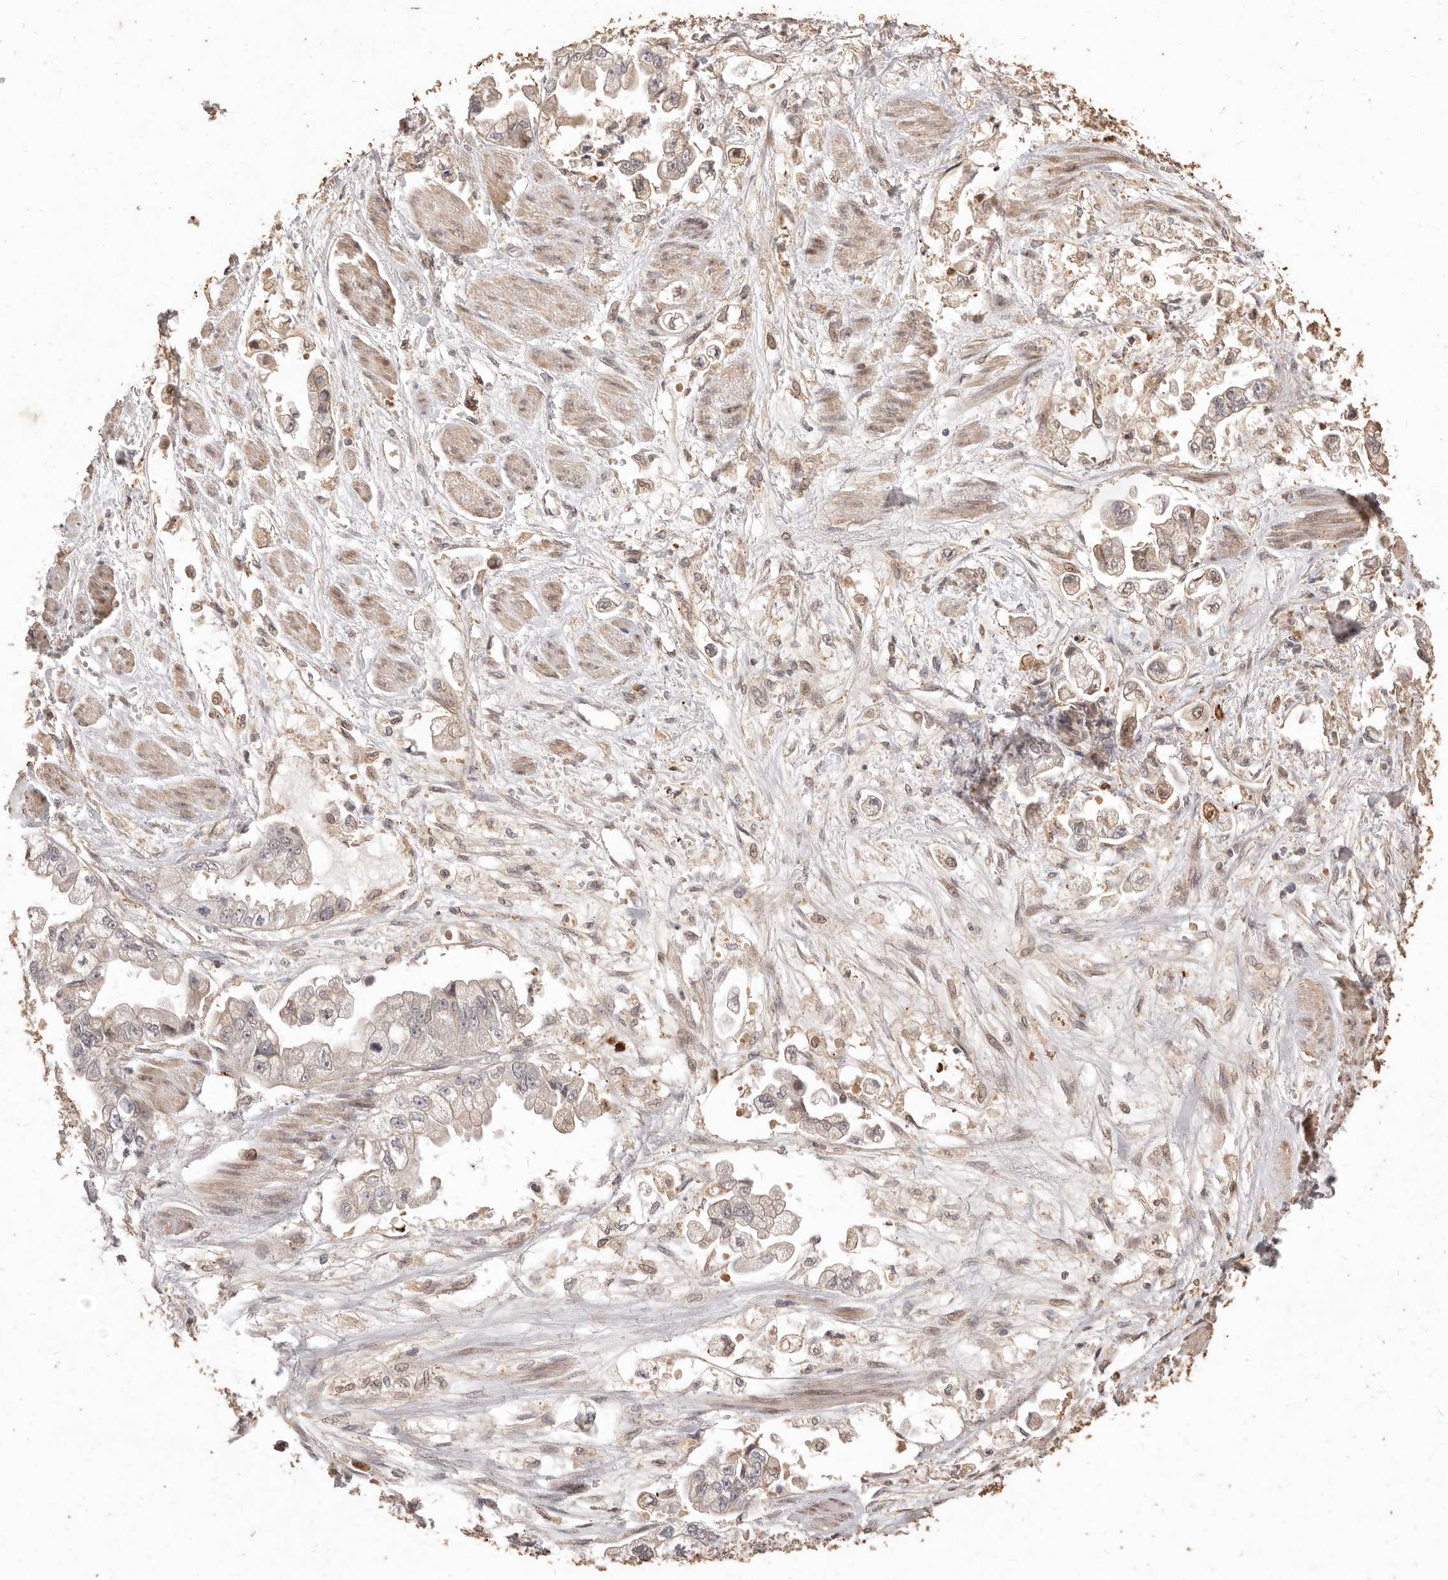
{"staining": {"intensity": "weak", "quantity": "25%-75%", "location": "cytoplasmic/membranous"}, "tissue": "stomach cancer", "cell_type": "Tumor cells", "image_type": "cancer", "snomed": [{"axis": "morphology", "description": "Adenocarcinoma, NOS"}, {"axis": "topography", "description": "Stomach"}], "caption": "Protein expression analysis of human adenocarcinoma (stomach) reveals weak cytoplasmic/membranous positivity in about 25%-75% of tumor cells.", "gene": "KIF9", "patient": {"sex": "male", "age": 62}}